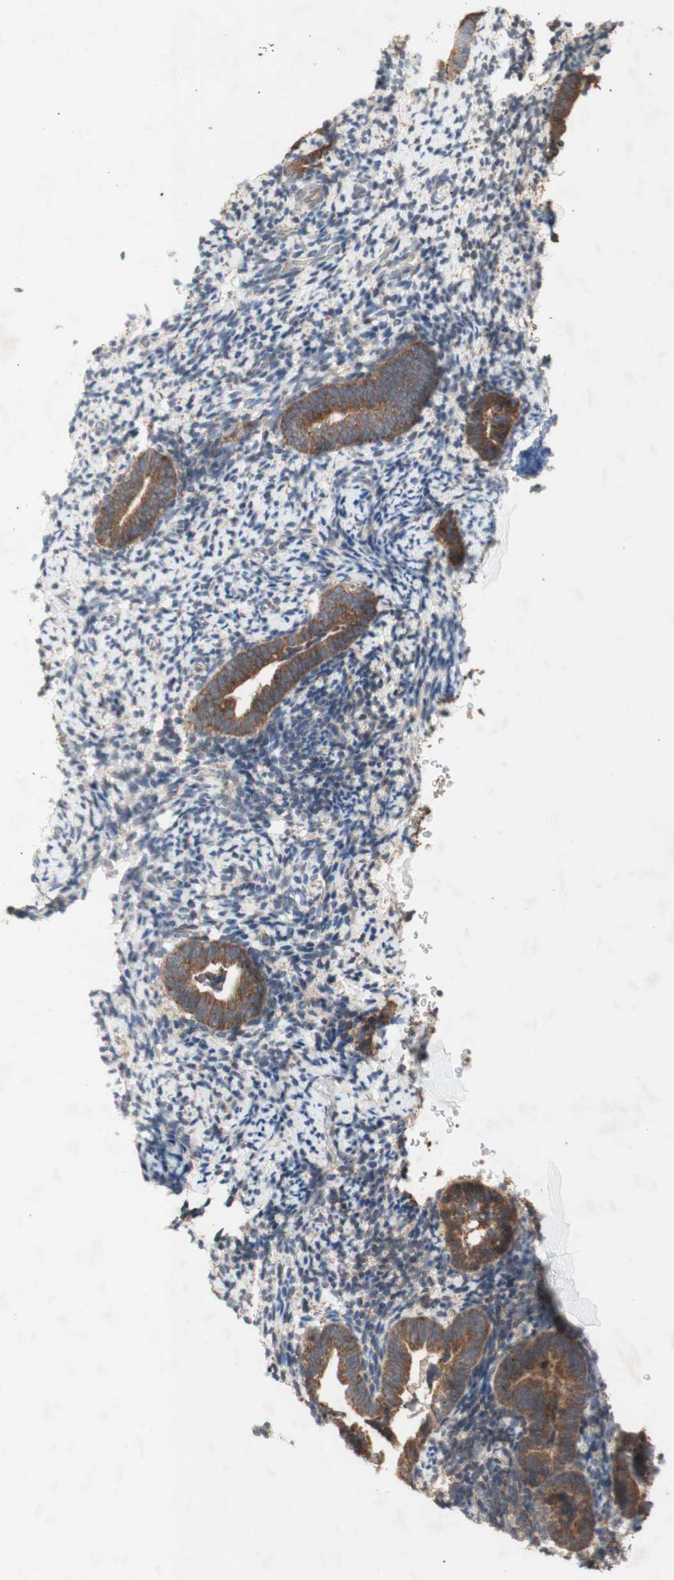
{"staining": {"intensity": "weak", "quantity": "25%-75%", "location": "cytoplasmic/membranous"}, "tissue": "endometrium", "cell_type": "Cells in endometrial stroma", "image_type": "normal", "snomed": [{"axis": "morphology", "description": "Normal tissue, NOS"}, {"axis": "topography", "description": "Endometrium"}], "caption": "Benign endometrium shows weak cytoplasmic/membranous positivity in about 25%-75% of cells in endometrial stroma, visualized by immunohistochemistry.", "gene": "DDOST", "patient": {"sex": "female", "age": 51}}